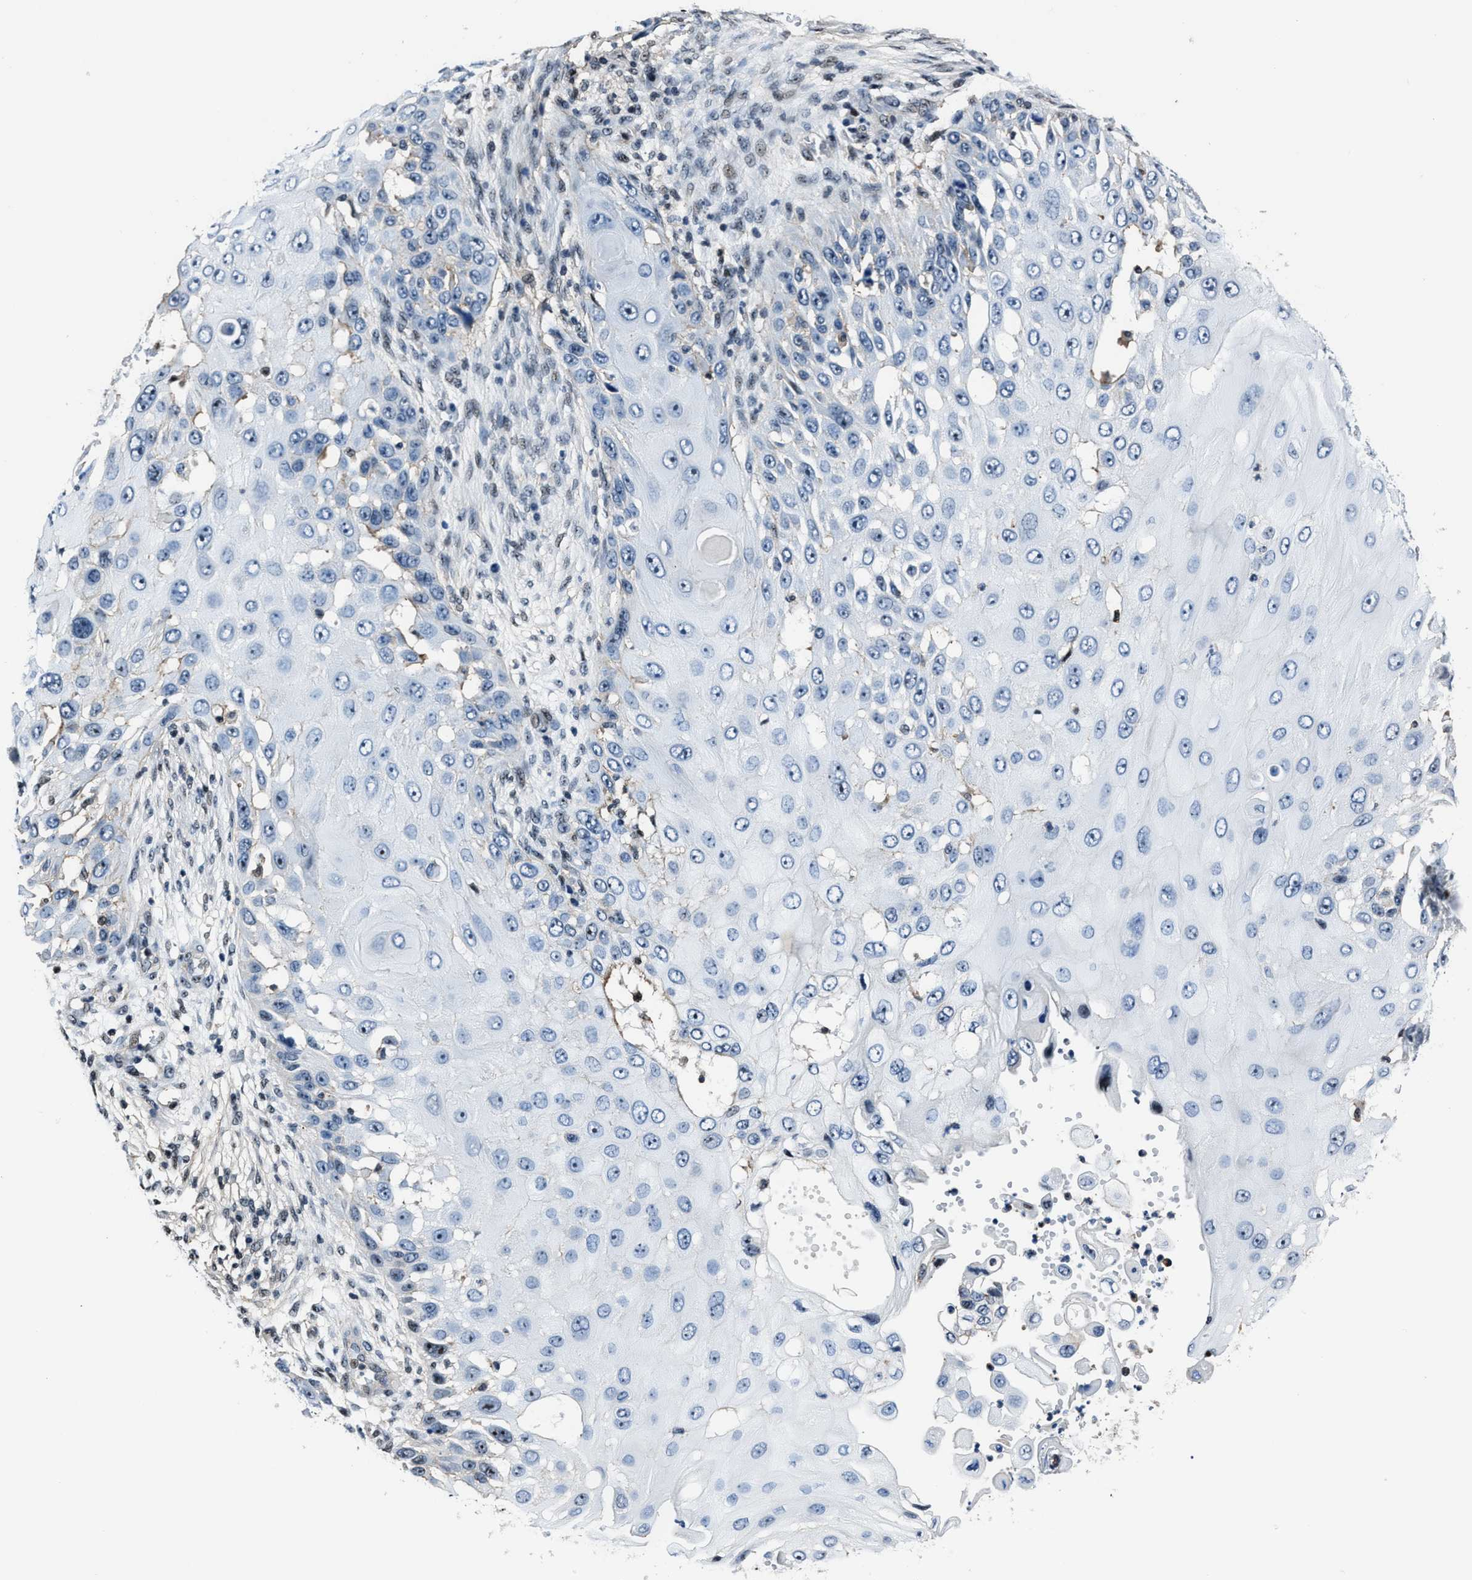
{"staining": {"intensity": "negative", "quantity": "none", "location": "none"}, "tissue": "skin cancer", "cell_type": "Tumor cells", "image_type": "cancer", "snomed": [{"axis": "morphology", "description": "Squamous cell carcinoma, NOS"}, {"axis": "topography", "description": "Skin"}], "caption": "Human skin cancer stained for a protein using immunohistochemistry reveals no expression in tumor cells.", "gene": "PPIE", "patient": {"sex": "female", "age": 44}}